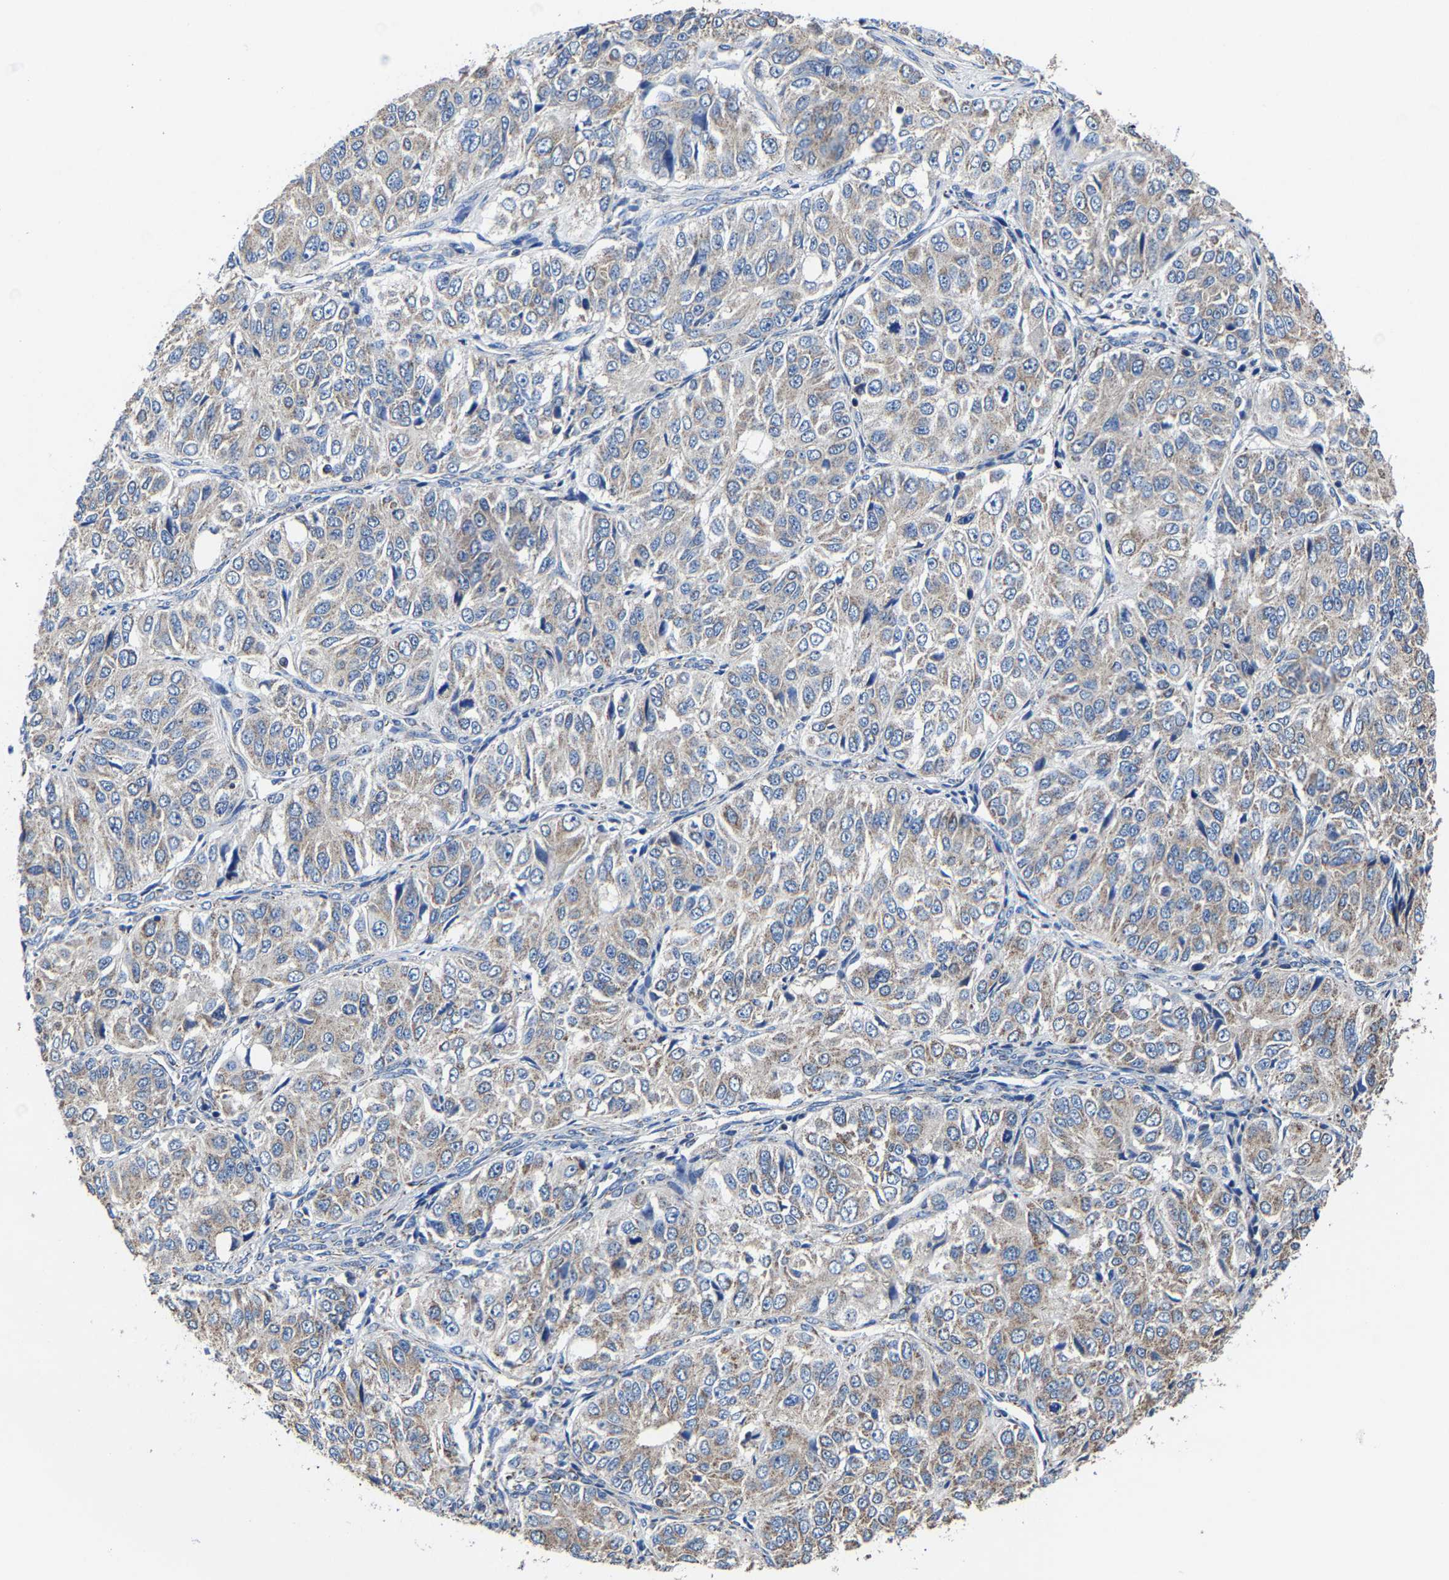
{"staining": {"intensity": "weak", "quantity": "25%-75%", "location": "cytoplasmic/membranous"}, "tissue": "ovarian cancer", "cell_type": "Tumor cells", "image_type": "cancer", "snomed": [{"axis": "morphology", "description": "Carcinoma, endometroid"}, {"axis": "topography", "description": "Ovary"}], "caption": "This is a histology image of immunohistochemistry (IHC) staining of ovarian cancer (endometroid carcinoma), which shows weak staining in the cytoplasmic/membranous of tumor cells.", "gene": "ZCCHC7", "patient": {"sex": "female", "age": 51}}